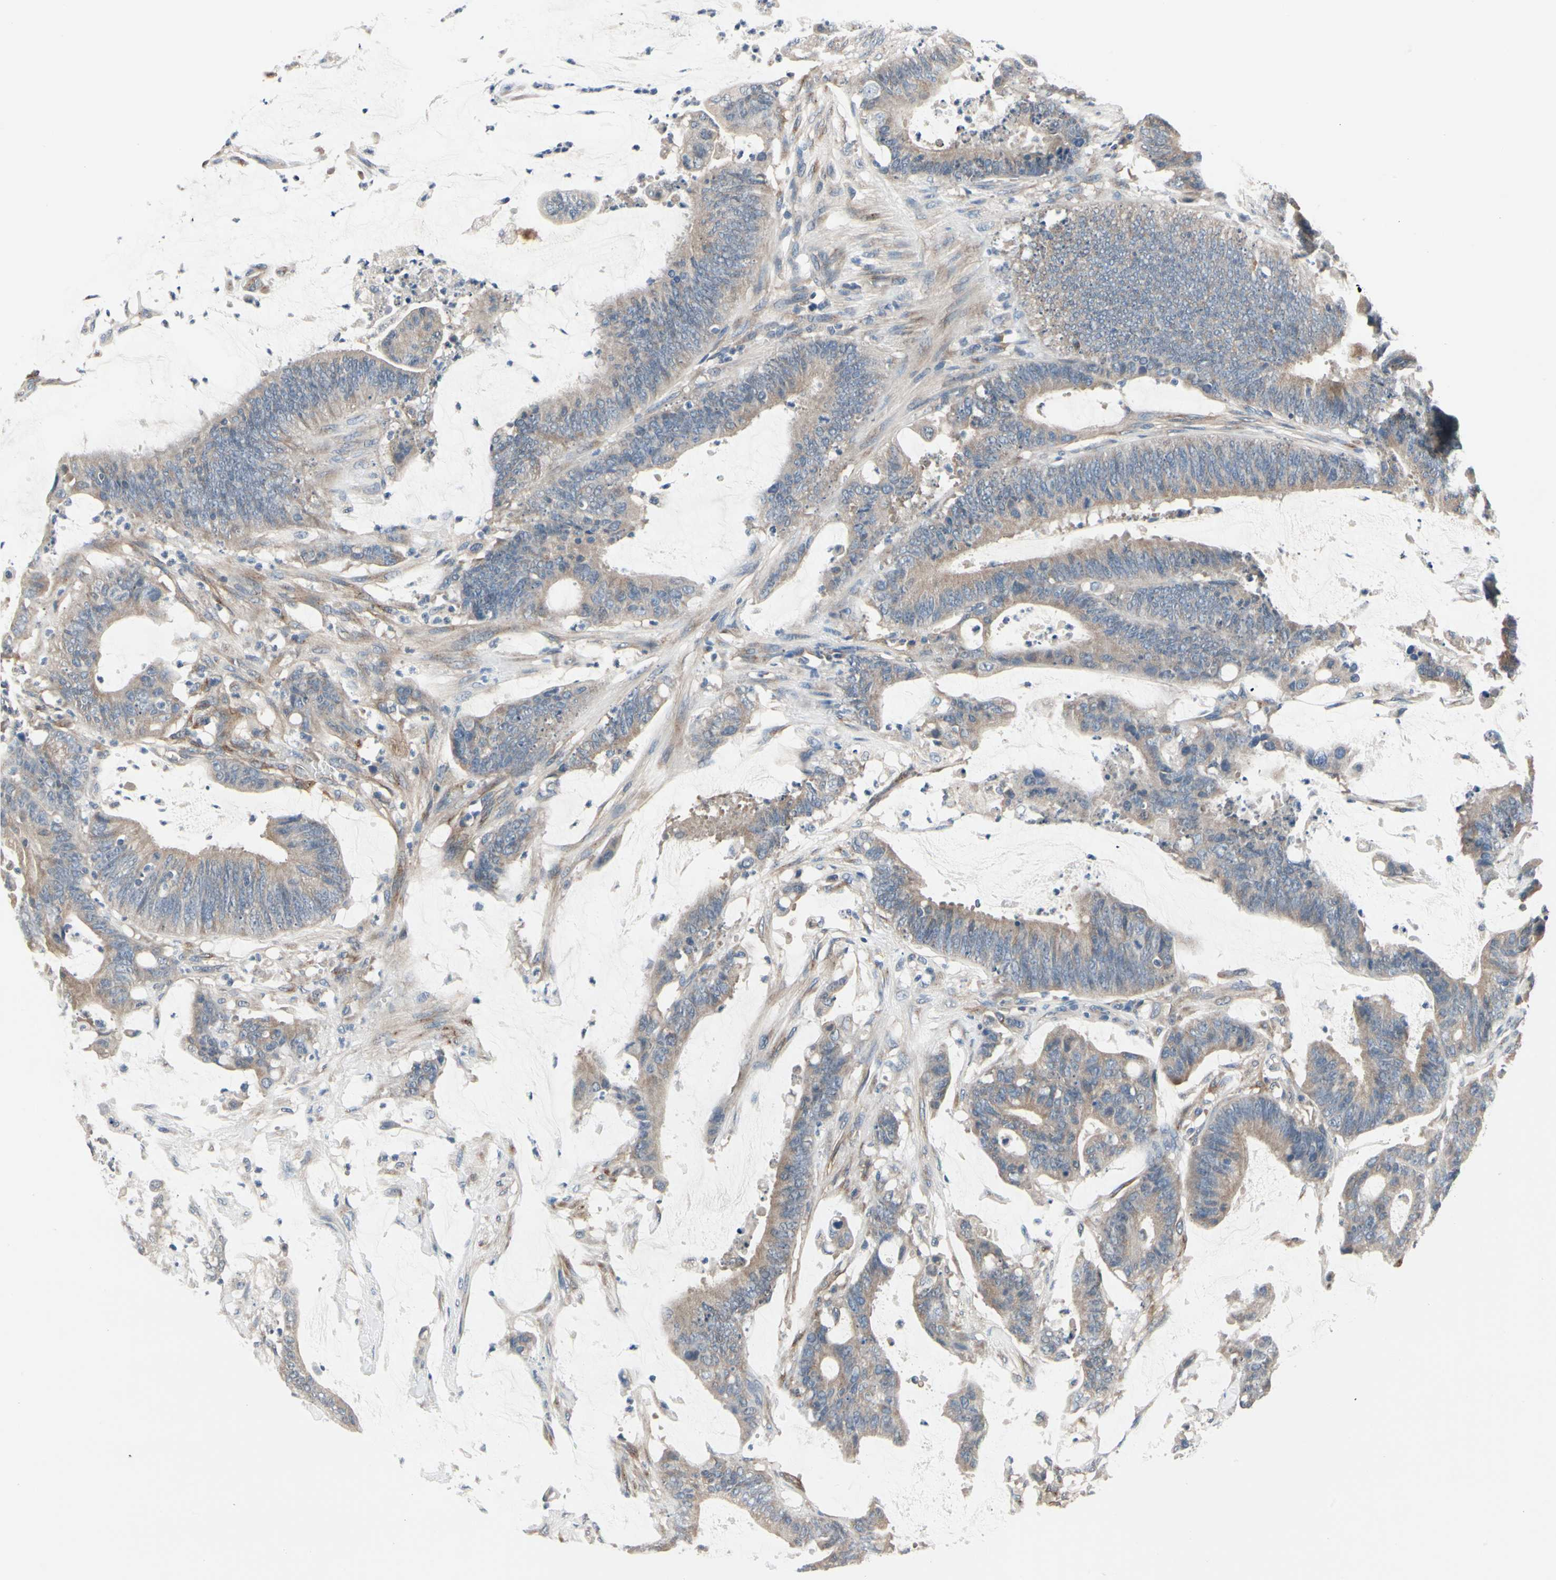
{"staining": {"intensity": "weak", "quantity": ">75%", "location": "cytoplasmic/membranous"}, "tissue": "colorectal cancer", "cell_type": "Tumor cells", "image_type": "cancer", "snomed": [{"axis": "morphology", "description": "Adenocarcinoma, NOS"}, {"axis": "topography", "description": "Rectum"}], "caption": "This micrograph exhibits colorectal adenocarcinoma stained with IHC to label a protein in brown. The cytoplasmic/membranous of tumor cells show weak positivity for the protein. Nuclei are counter-stained blue.", "gene": "PRKAR2B", "patient": {"sex": "female", "age": 66}}